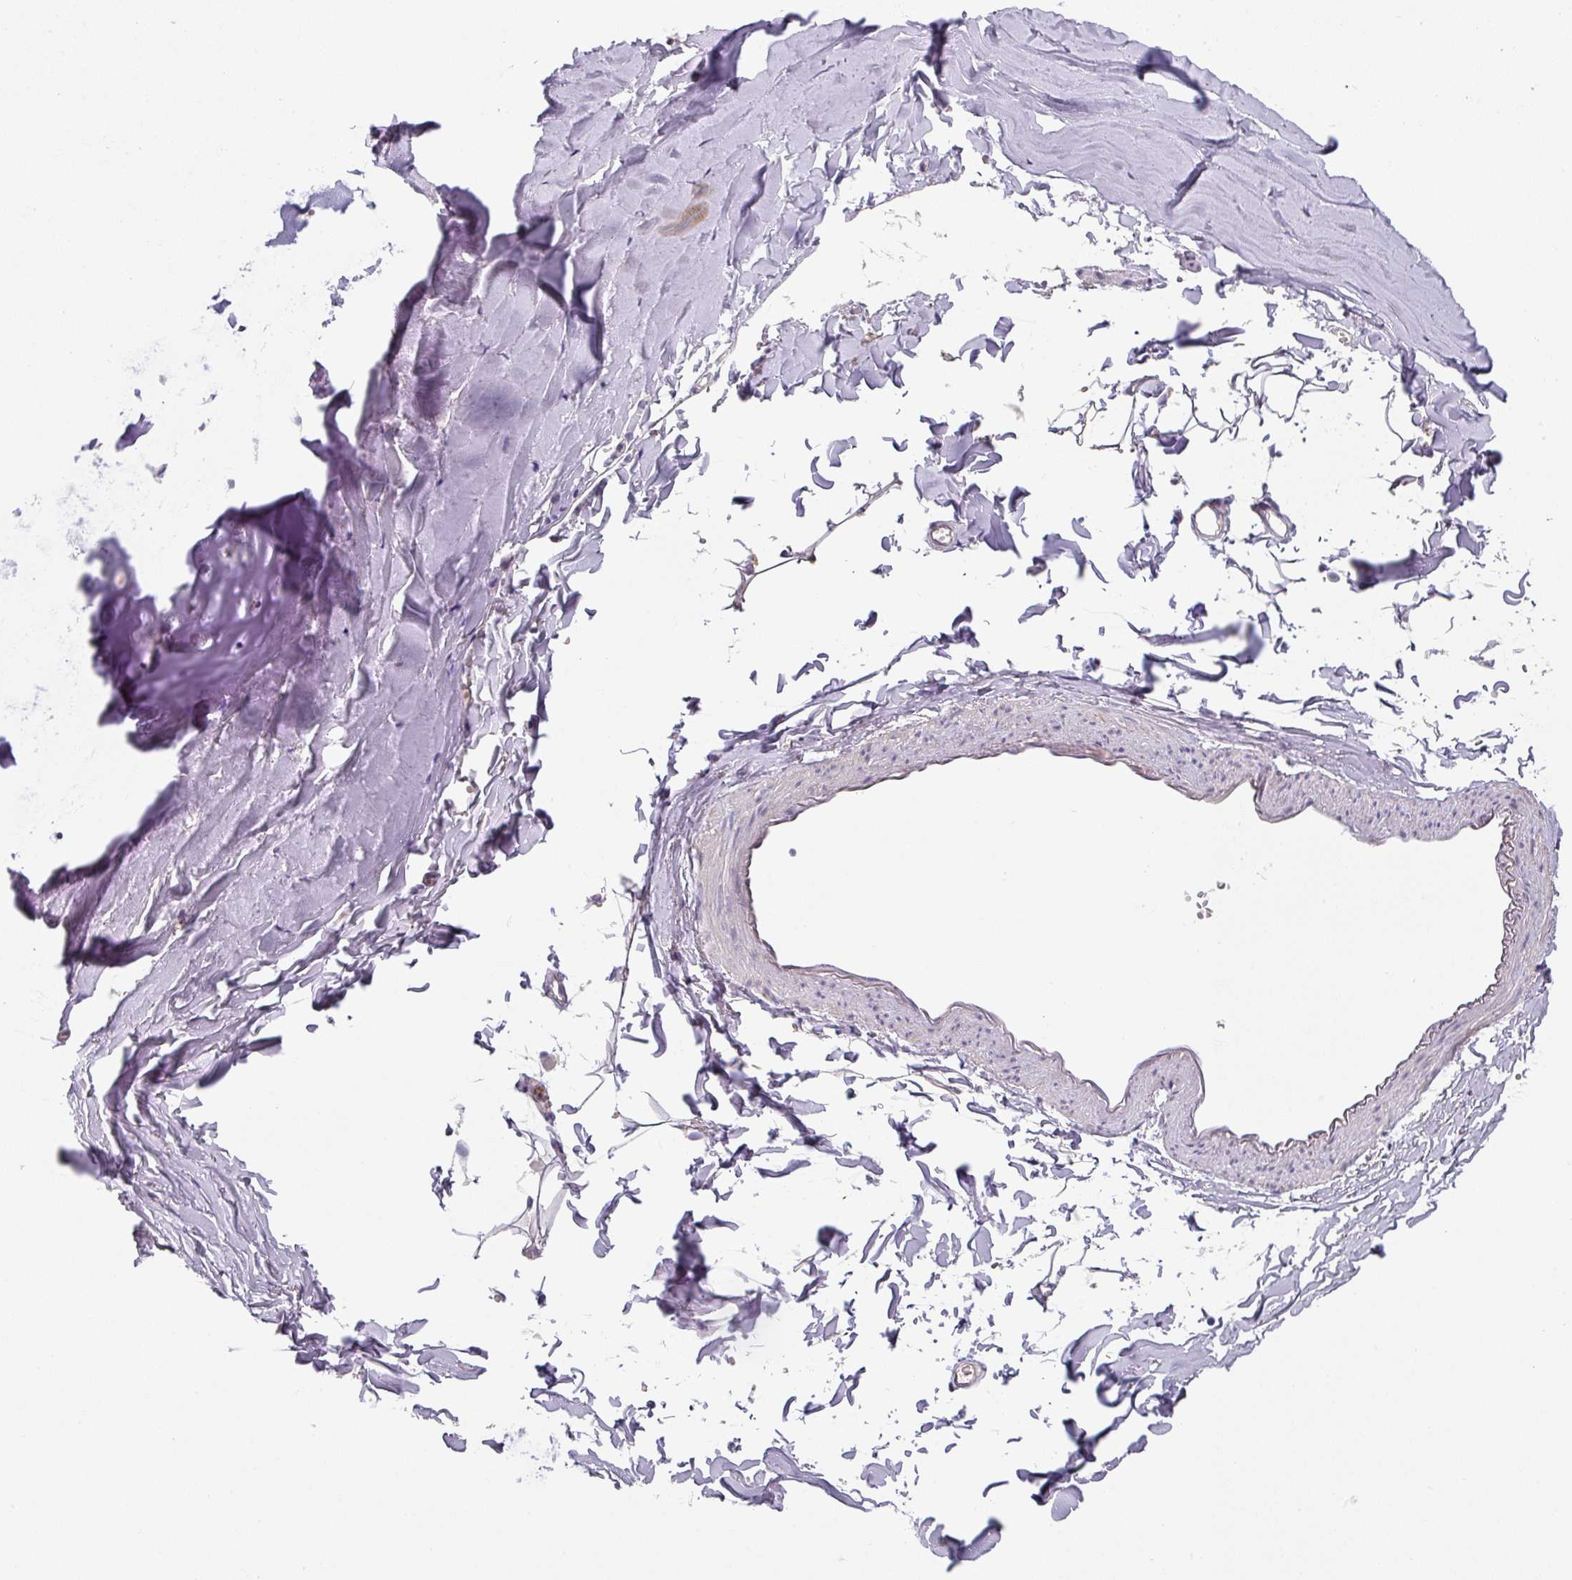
{"staining": {"intensity": "negative", "quantity": "none", "location": "none"}, "tissue": "adipose tissue", "cell_type": "Adipocytes", "image_type": "normal", "snomed": [{"axis": "morphology", "description": "Normal tissue, NOS"}, {"axis": "topography", "description": "Cartilage tissue"}, {"axis": "topography", "description": "Bronchus"}, {"axis": "topography", "description": "Peripheral nerve tissue"}], "caption": "Adipocytes are negative for protein expression in benign human adipose tissue. (DAB (3,3'-diaminobenzidine) IHC with hematoxylin counter stain).", "gene": "C1QB", "patient": {"sex": "female", "age": 59}}